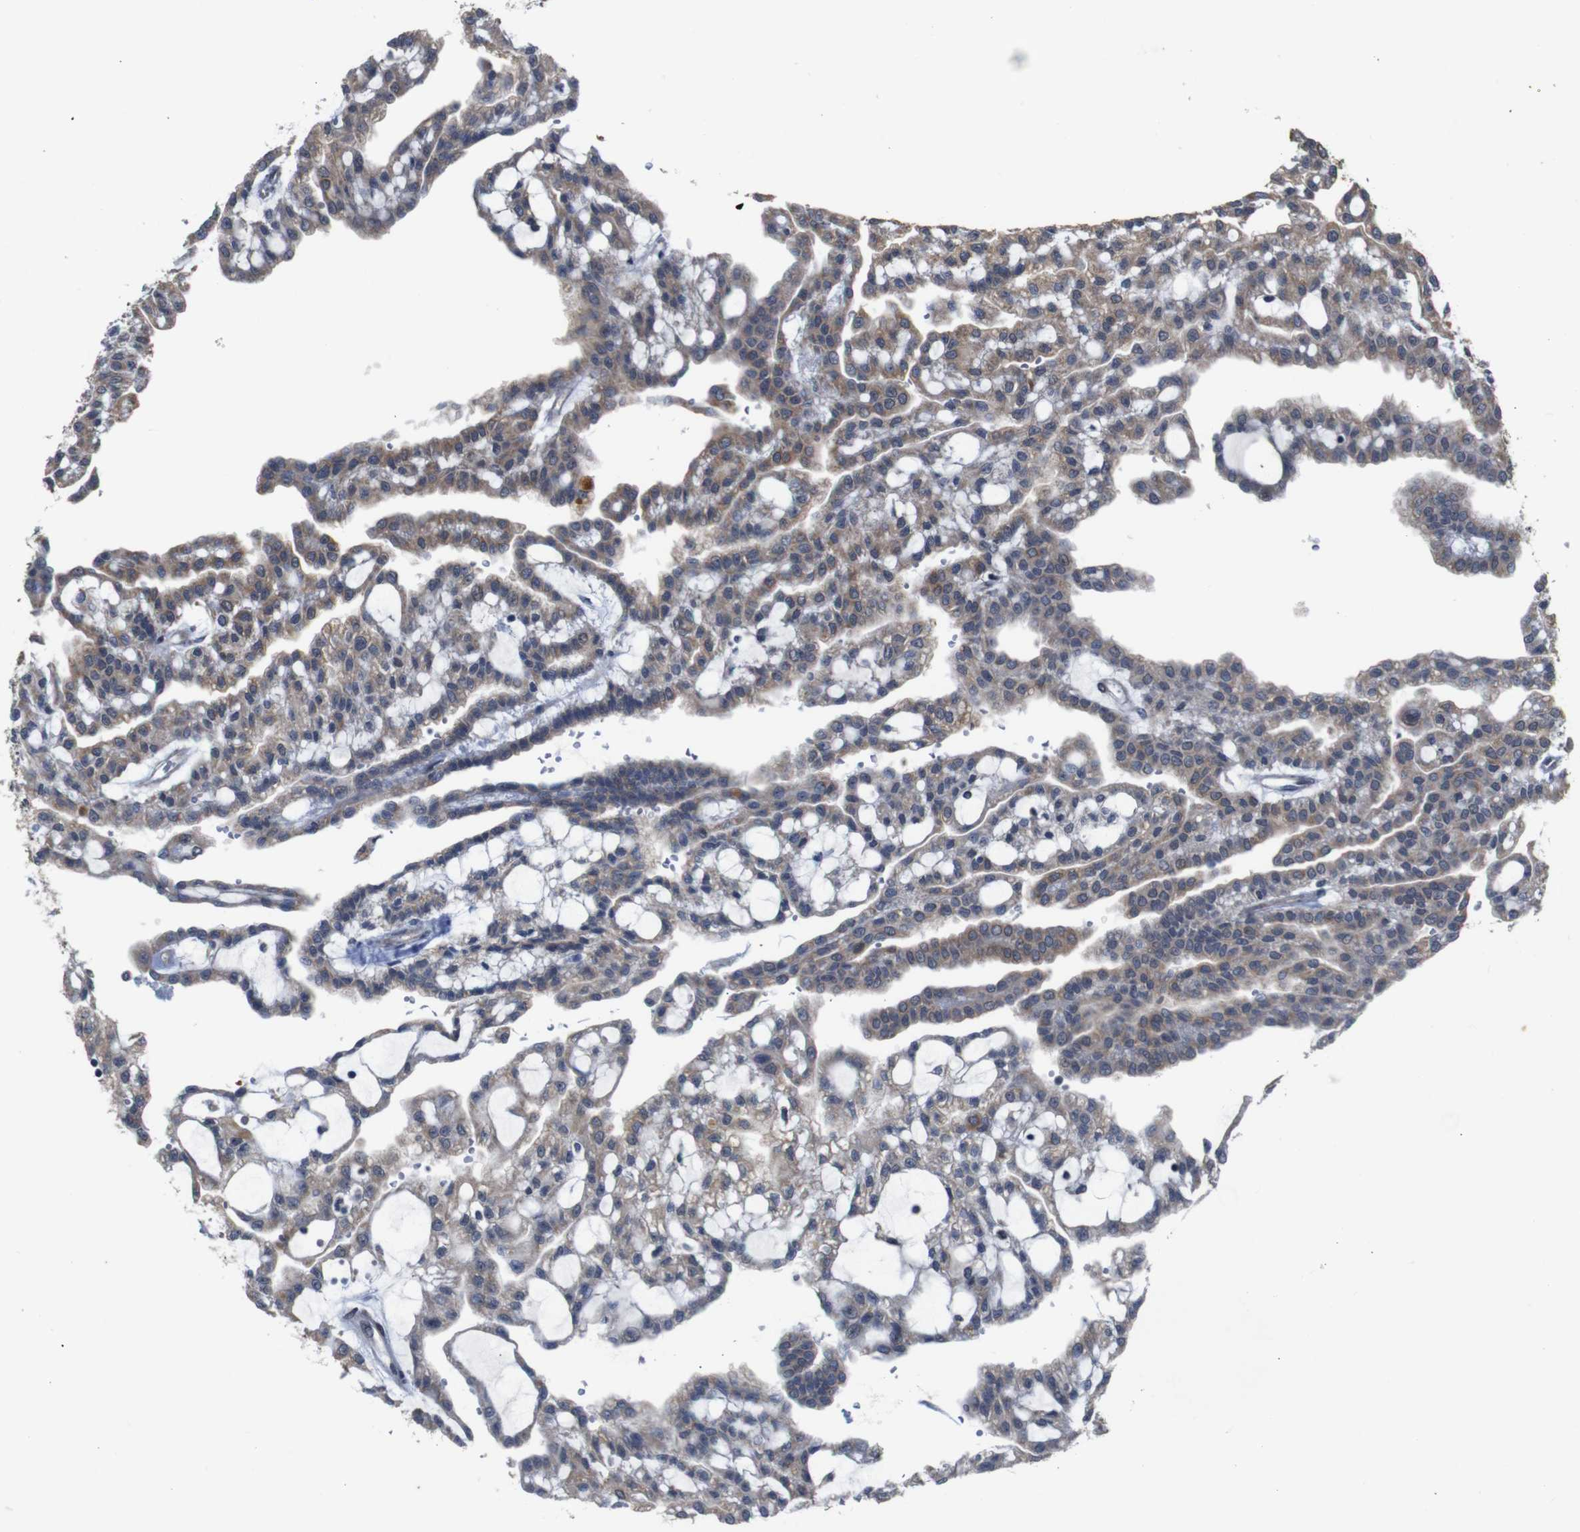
{"staining": {"intensity": "weak", "quantity": ">75%", "location": "cytoplasmic/membranous"}, "tissue": "renal cancer", "cell_type": "Tumor cells", "image_type": "cancer", "snomed": [{"axis": "morphology", "description": "Adenocarcinoma, NOS"}, {"axis": "topography", "description": "Kidney"}], "caption": "Protein expression by IHC exhibits weak cytoplasmic/membranous expression in about >75% of tumor cells in renal cancer (adenocarcinoma).", "gene": "ATP7B", "patient": {"sex": "male", "age": 63}}